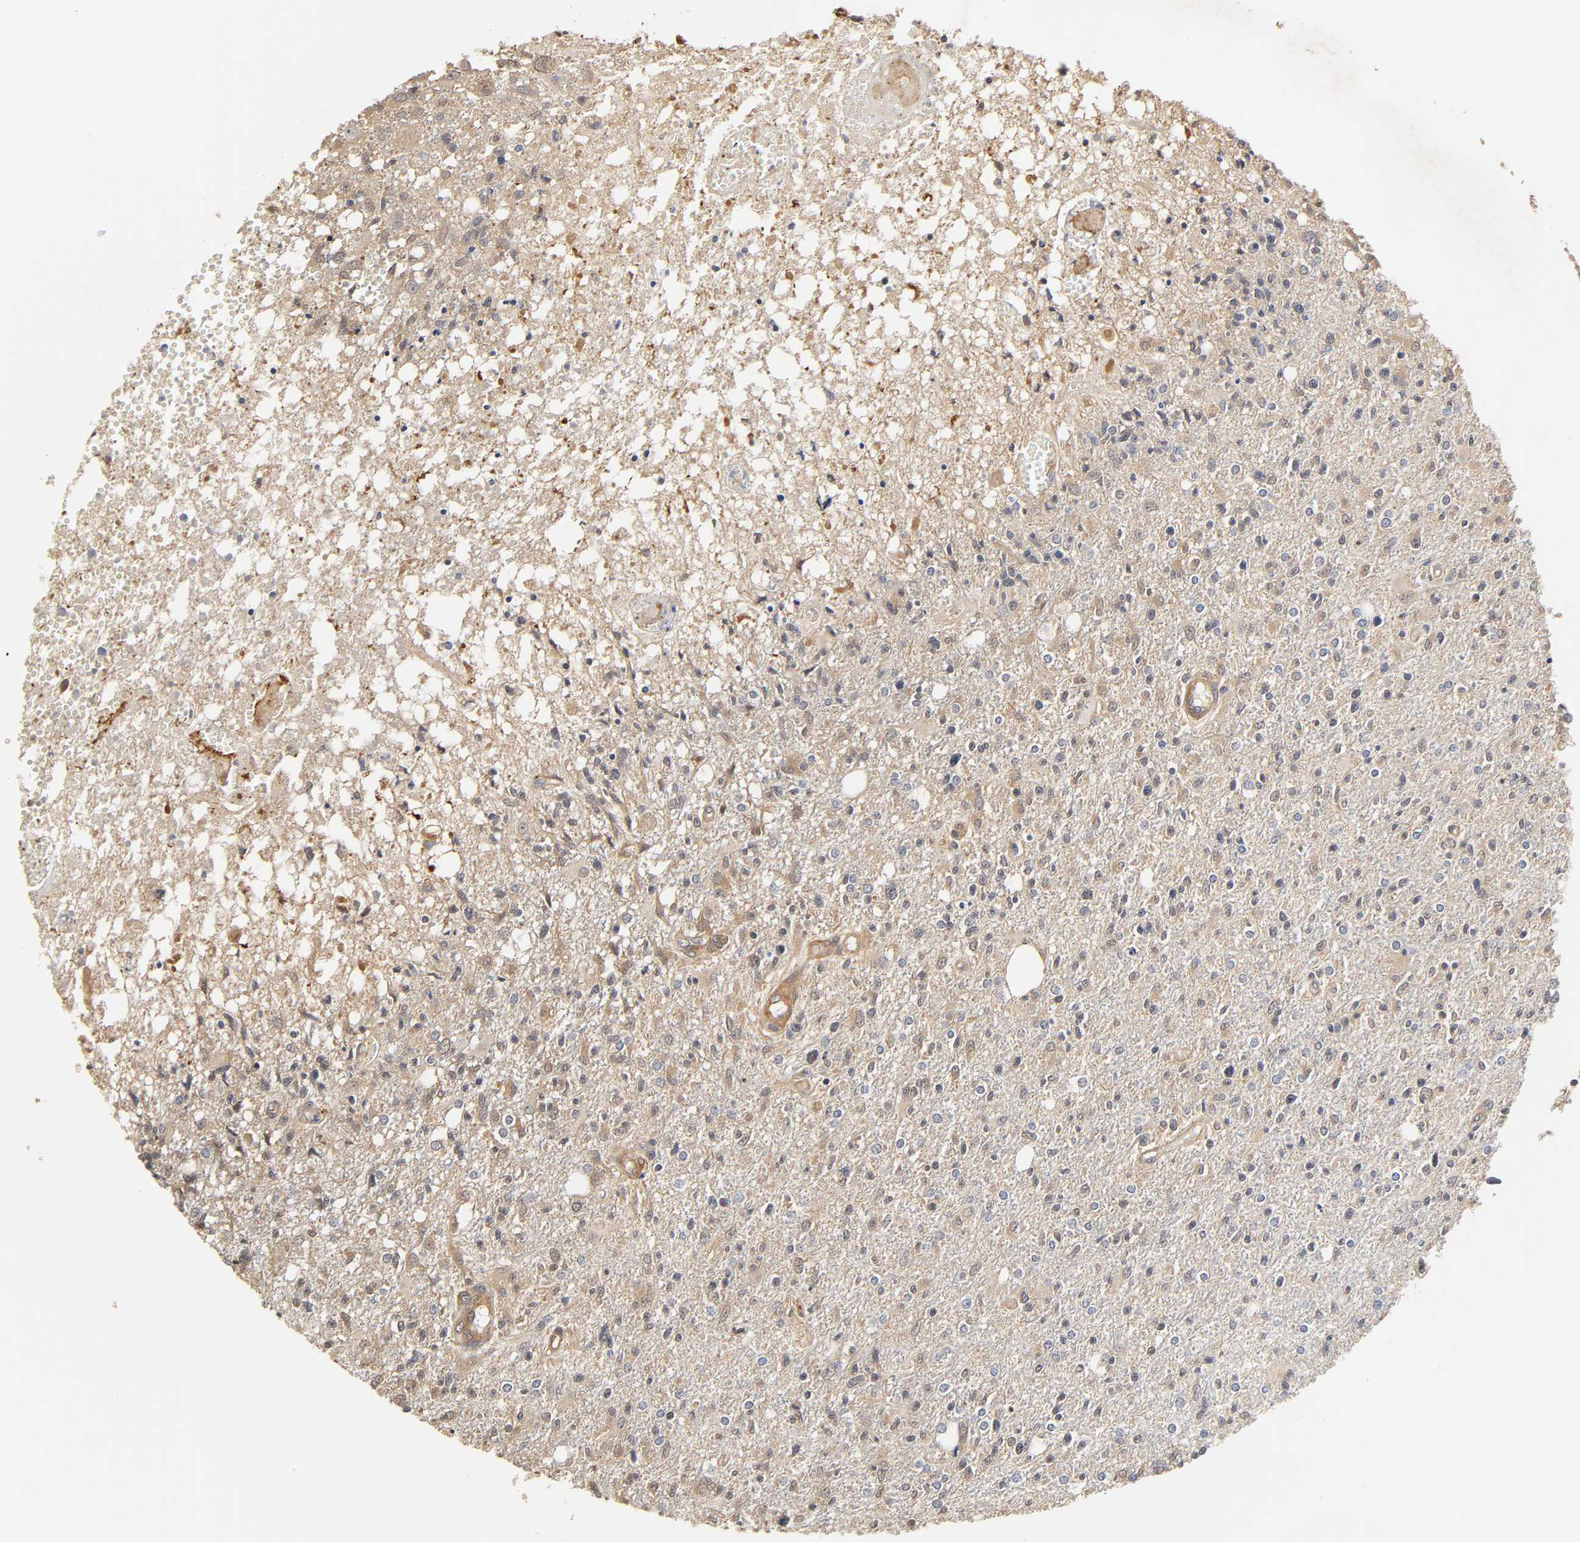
{"staining": {"intensity": "weak", "quantity": ">75%", "location": "cytoplasmic/membranous"}, "tissue": "glioma", "cell_type": "Tumor cells", "image_type": "cancer", "snomed": [{"axis": "morphology", "description": "Glioma, malignant, High grade"}, {"axis": "topography", "description": "Cerebral cortex"}], "caption": "Glioma stained with DAB IHC reveals low levels of weak cytoplasmic/membranous expression in about >75% of tumor cells.", "gene": "PDE5A", "patient": {"sex": "male", "age": 76}}